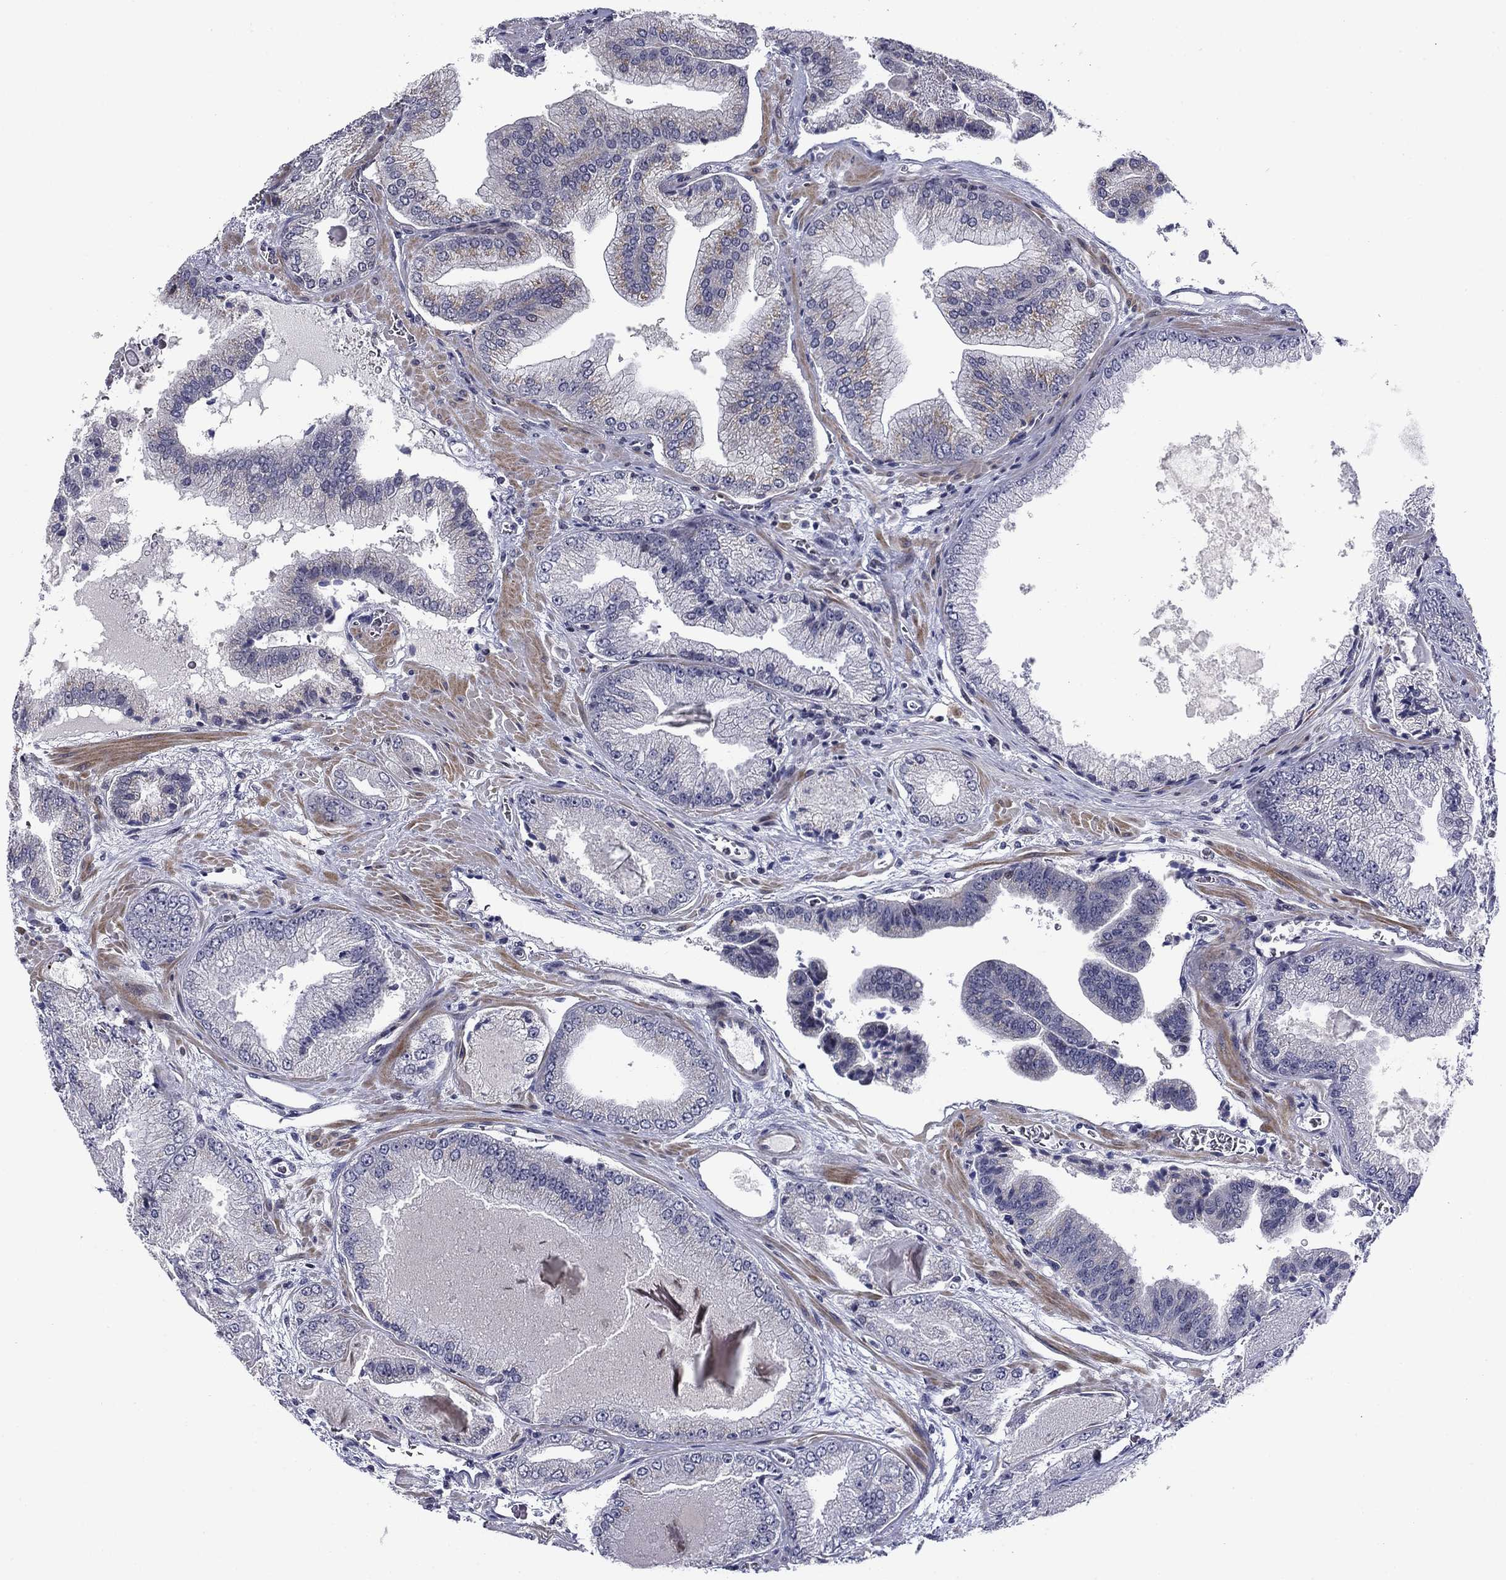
{"staining": {"intensity": "negative", "quantity": "none", "location": "none"}, "tissue": "prostate cancer", "cell_type": "Tumor cells", "image_type": "cancer", "snomed": [{"axis": "morphology", "description": "Adenocarcinoma, Low grade"}, {"axis": "topography", "description": "Prostate"}], "caption": "Tumor cells show no significant protein staining in low-grade adenocarcinoma (prostate).", "gene": "B3GAT1", "patient": {"sex": "male", "age": 72}}